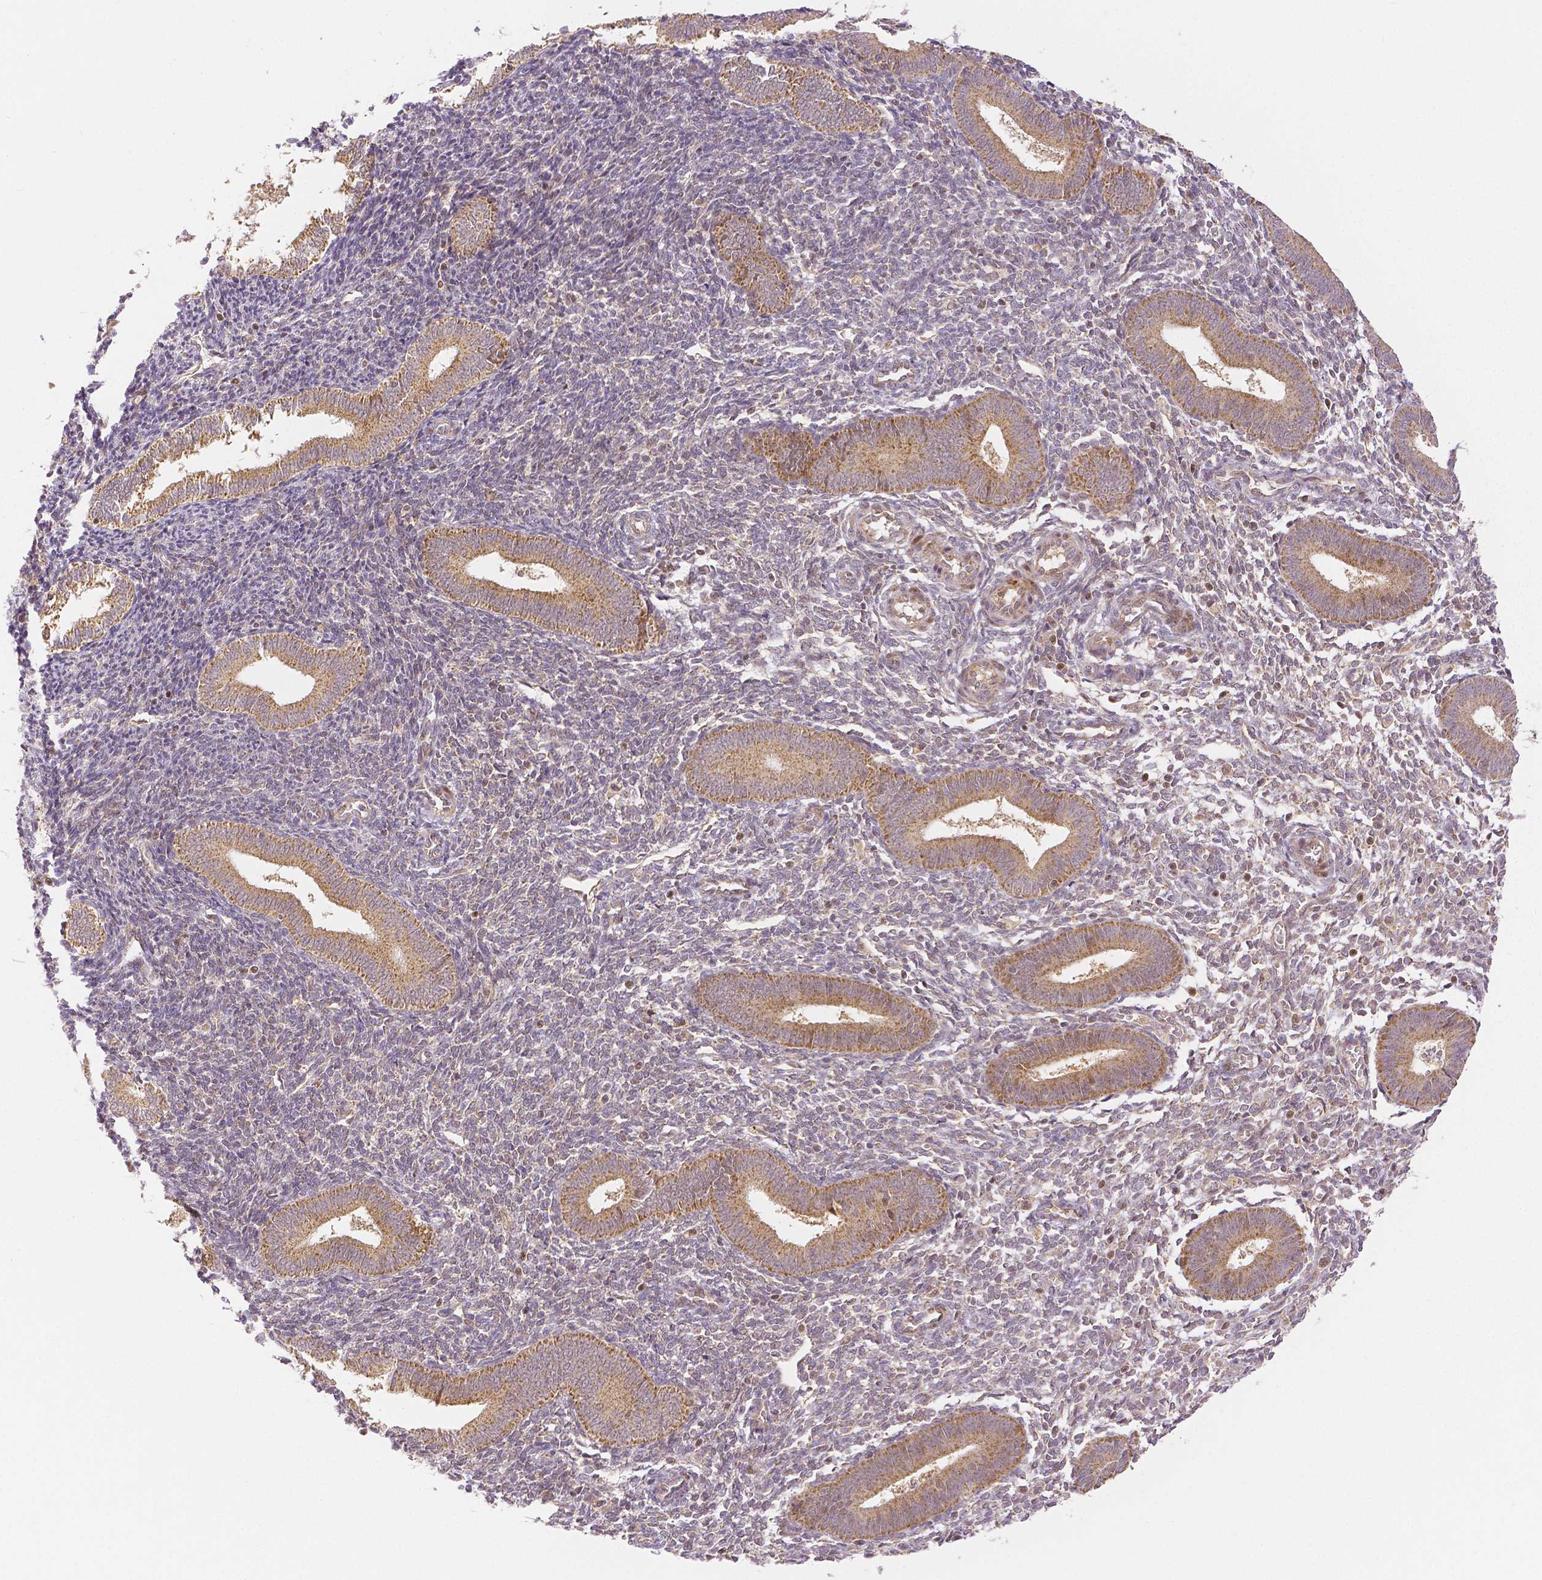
{"staining": {"intensity": "moderate", "quantity": "<25%", "location": "nuclear"}, "tissue": "endometrium", "cell_type": "Cells in endometrial stroma", "image_type": "normal", "snomed": [{"axis": "morphology", "description": "Normal tissue, NOS"}, {"axis": "topography", "description": "Endometrium"}], "caption": "Unremarkable endometrium was stained to show a protein in brown. There is low levels of moderate nuclear positivity in about <25% of cells in endometrial stroma. (DAB IHC, brown staining for protein, blue staining for nuclei).", "gene": "RHOT1", "patient": {"sex": "female", "age": 25}}